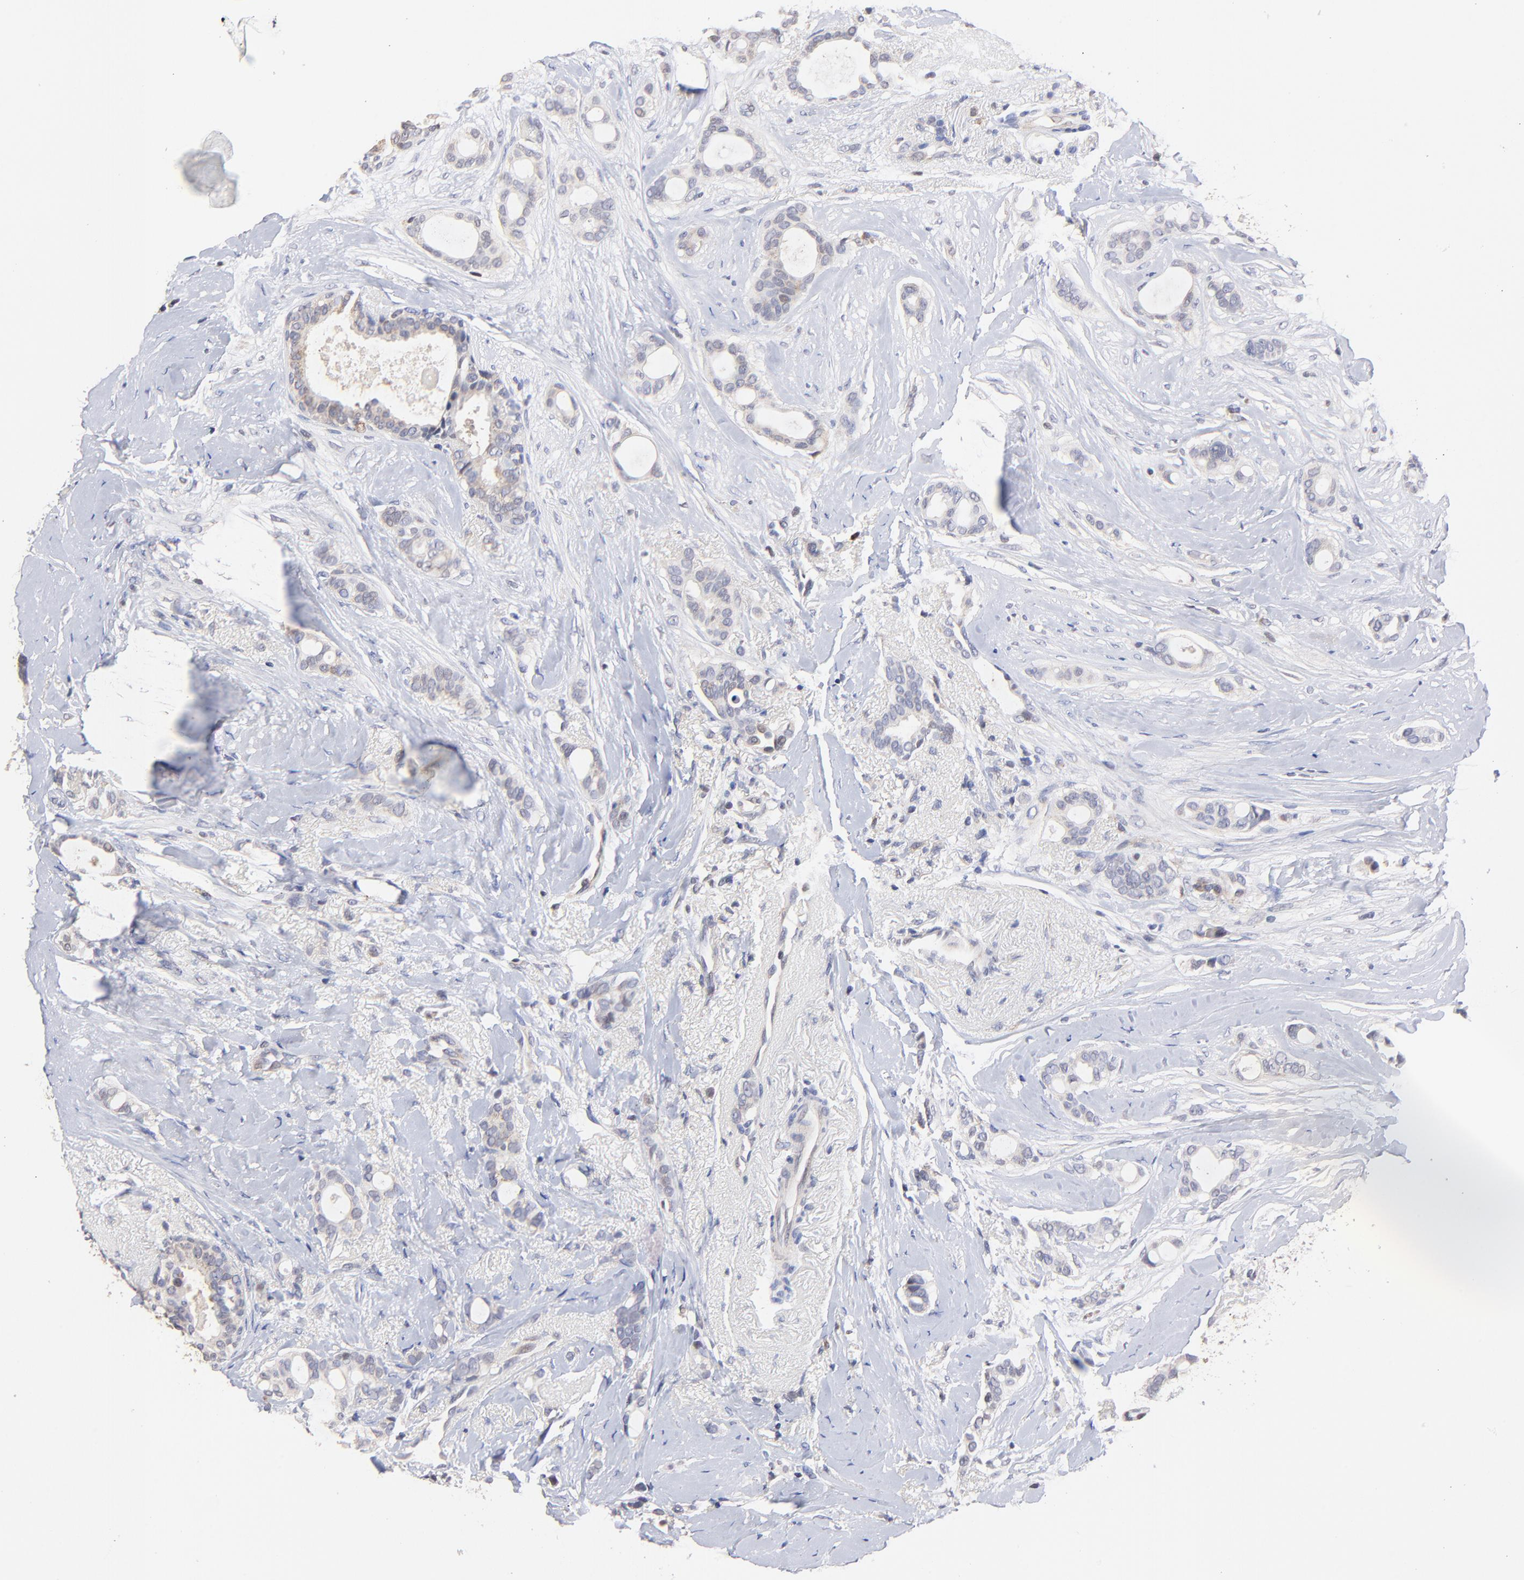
{"staining": {"intensity": "weak", "quantity": "<25%", "location": "cytoplasmic/membranous"}, "tissue": "breast cancer", "cell_type": "Tumor cells", "image_type": "cancer", "snomed": [{"axis": "morphology", "description": "Duct carcinoma"}, {"axis": "topography", "description": "Breast"}], "caption": "Immunohistochemical staining of breast cancer (invasive ductal carcinoma) displays no significant positivity in tumor cells.", "gene": "BBOF1", "patient": {"sex": "female", "age": 54}}